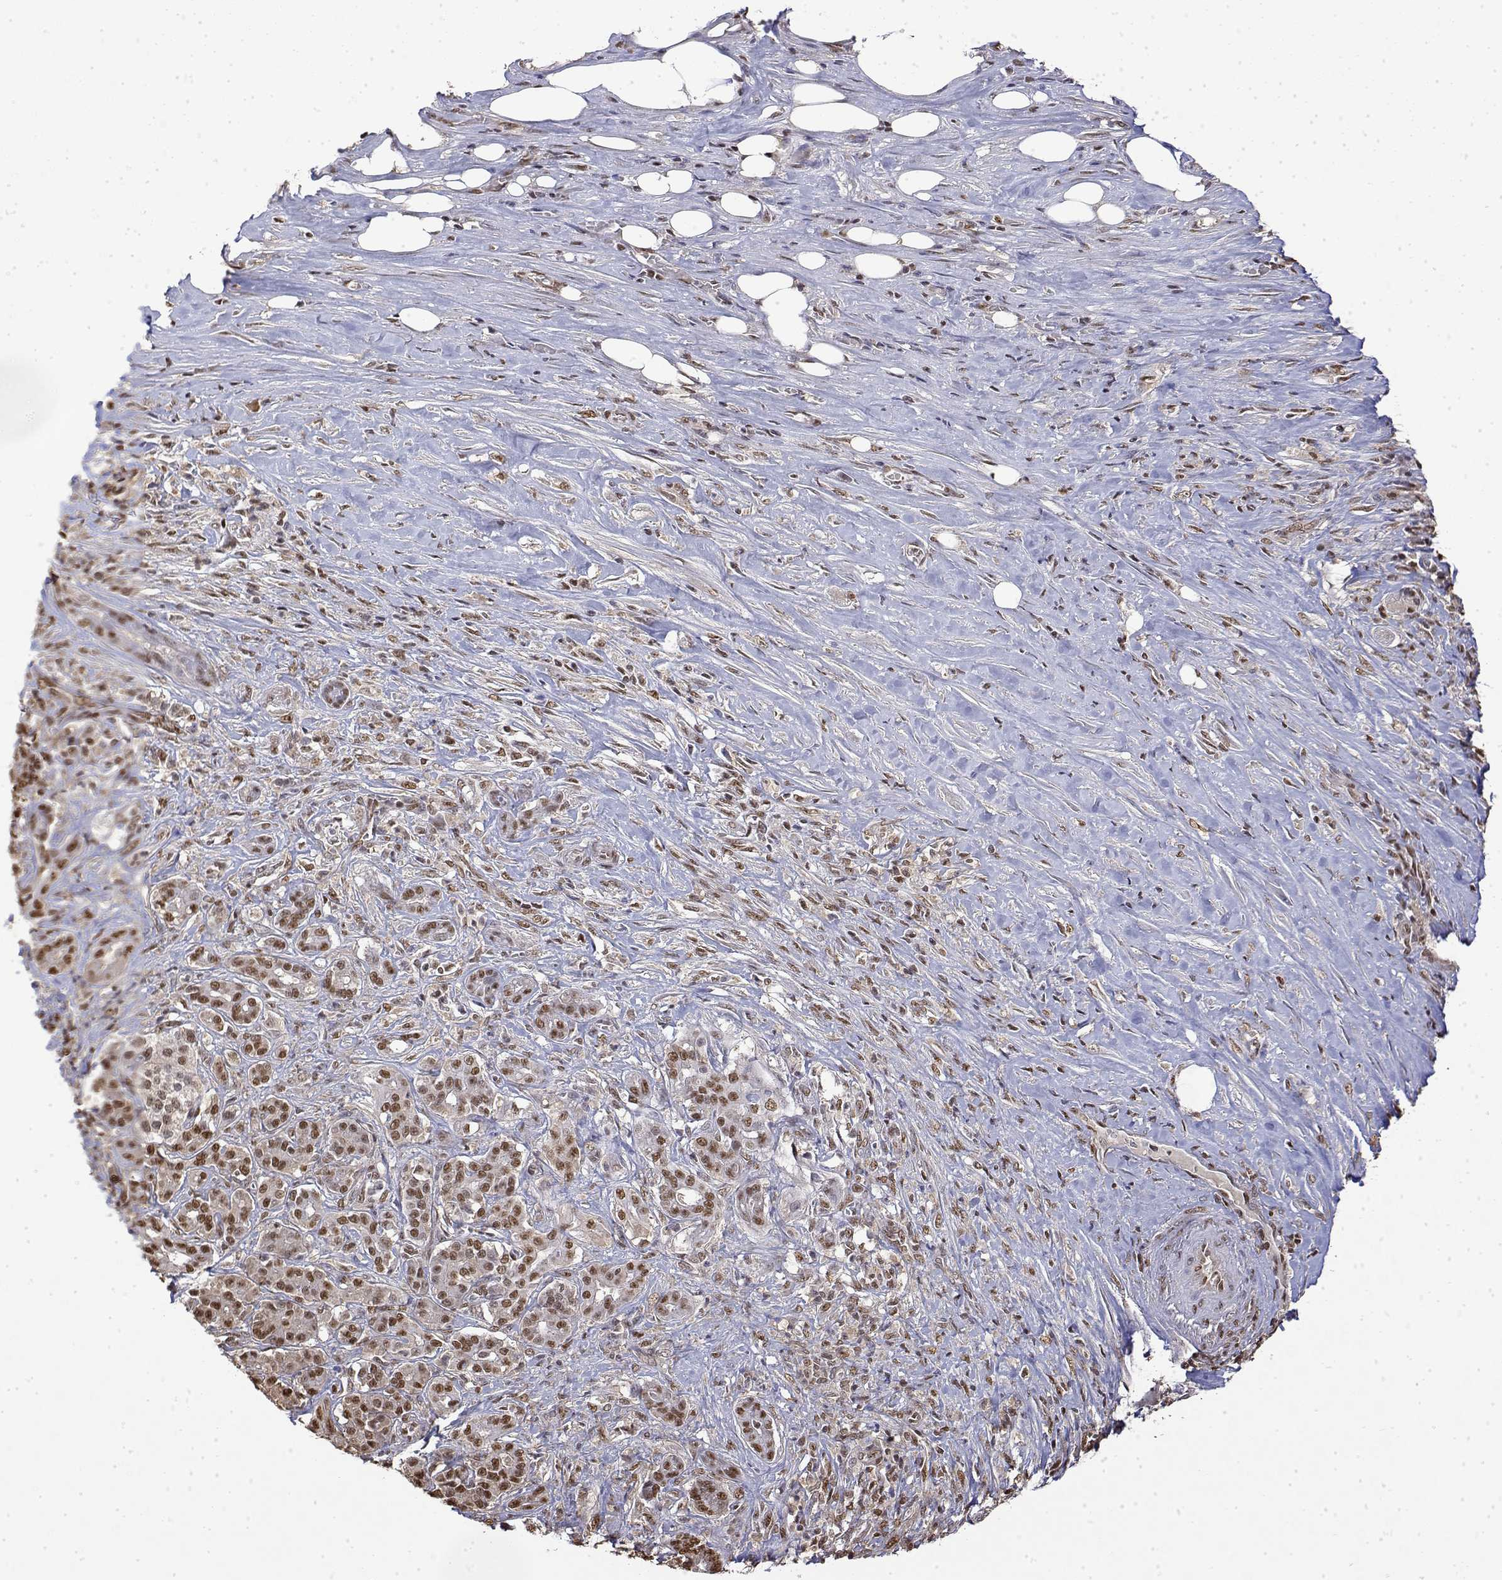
{"staining": {"intensity": "moderate", "quantity": ">75%", "location": "nuclear"}, "tissue": "pancreatic cancer", "cell_type": "Tumor cells", "image_type": "cancer", "snomed": [{"axis": "morphology", "description": "Normal tissue, NOS"}, {"axis": "morphology", "description": "Inflammation, NOS"}, {"axis": "morphology", "description": "Adenocarcinoma, NOS"}, {"axis": "topography", "description": "Pancreas"}], "caption": "High-magnification brightfield microscopy of pancreatic cancer stained with DAB (3,3'-diaminobenzidine) (brown) and counterstained with hematoxylin (blue). tumor cells exhibit moderate nuclear positivity is present in about>75% of cells.", "gene": "TPI1", "patient": {"sex": "male", "age": 57}}